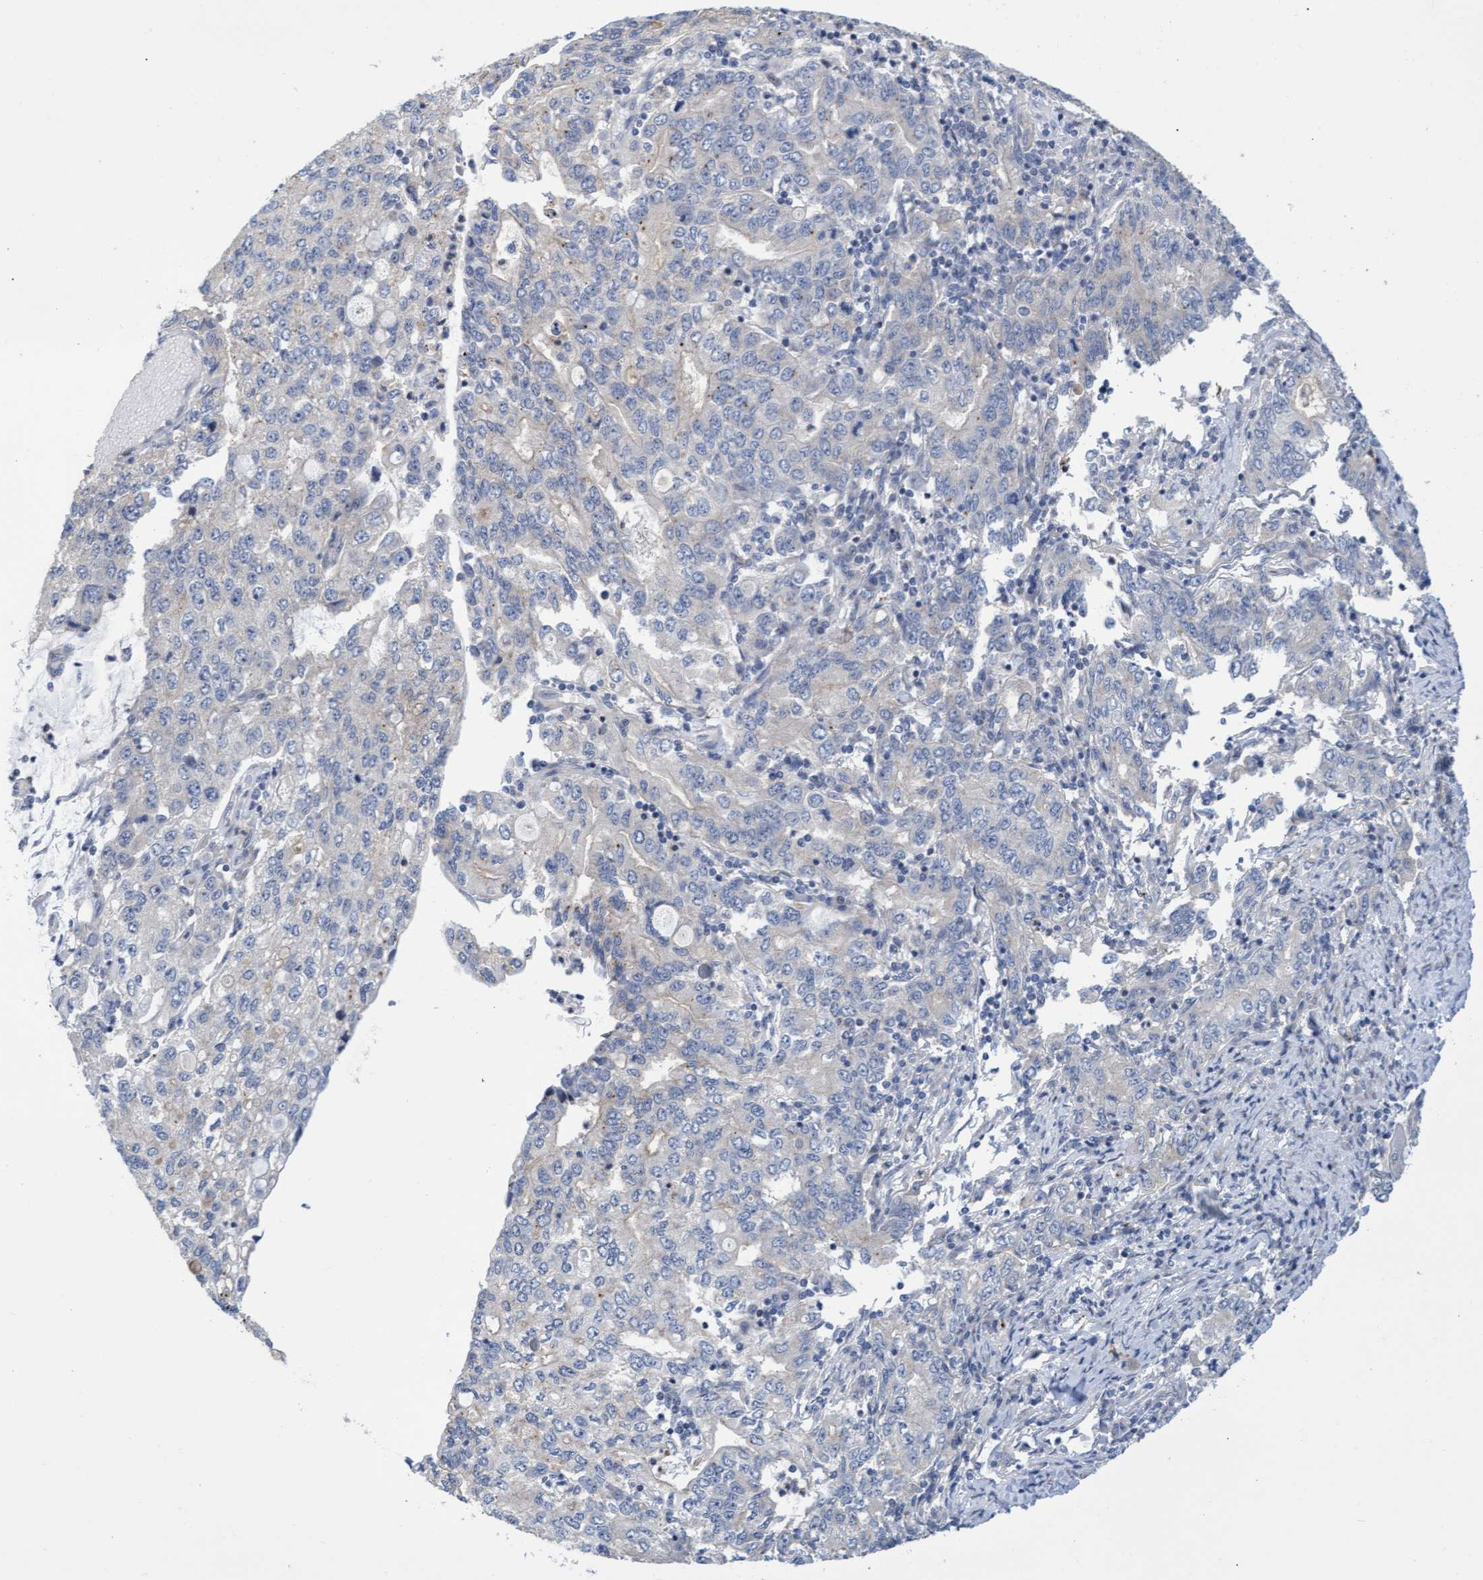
{"staining": {"intensity": "negative", "quantity": "none", "location": "none"}, "tissue": "stomach cancer", "cell_type": "Tumor cells", "image_type": "cancer", "snomed": [{"axis": "morphology", "description": "Adenocarcinoma, NOS"}, {"axis": "topography", "description": "Stomach, lower"}], "caption": "IHC of stomach adenocarcinoma shows no positivity in tumor cells.", "gene": "ABCF2", "patient": {"sex": "female", "age": 72}}